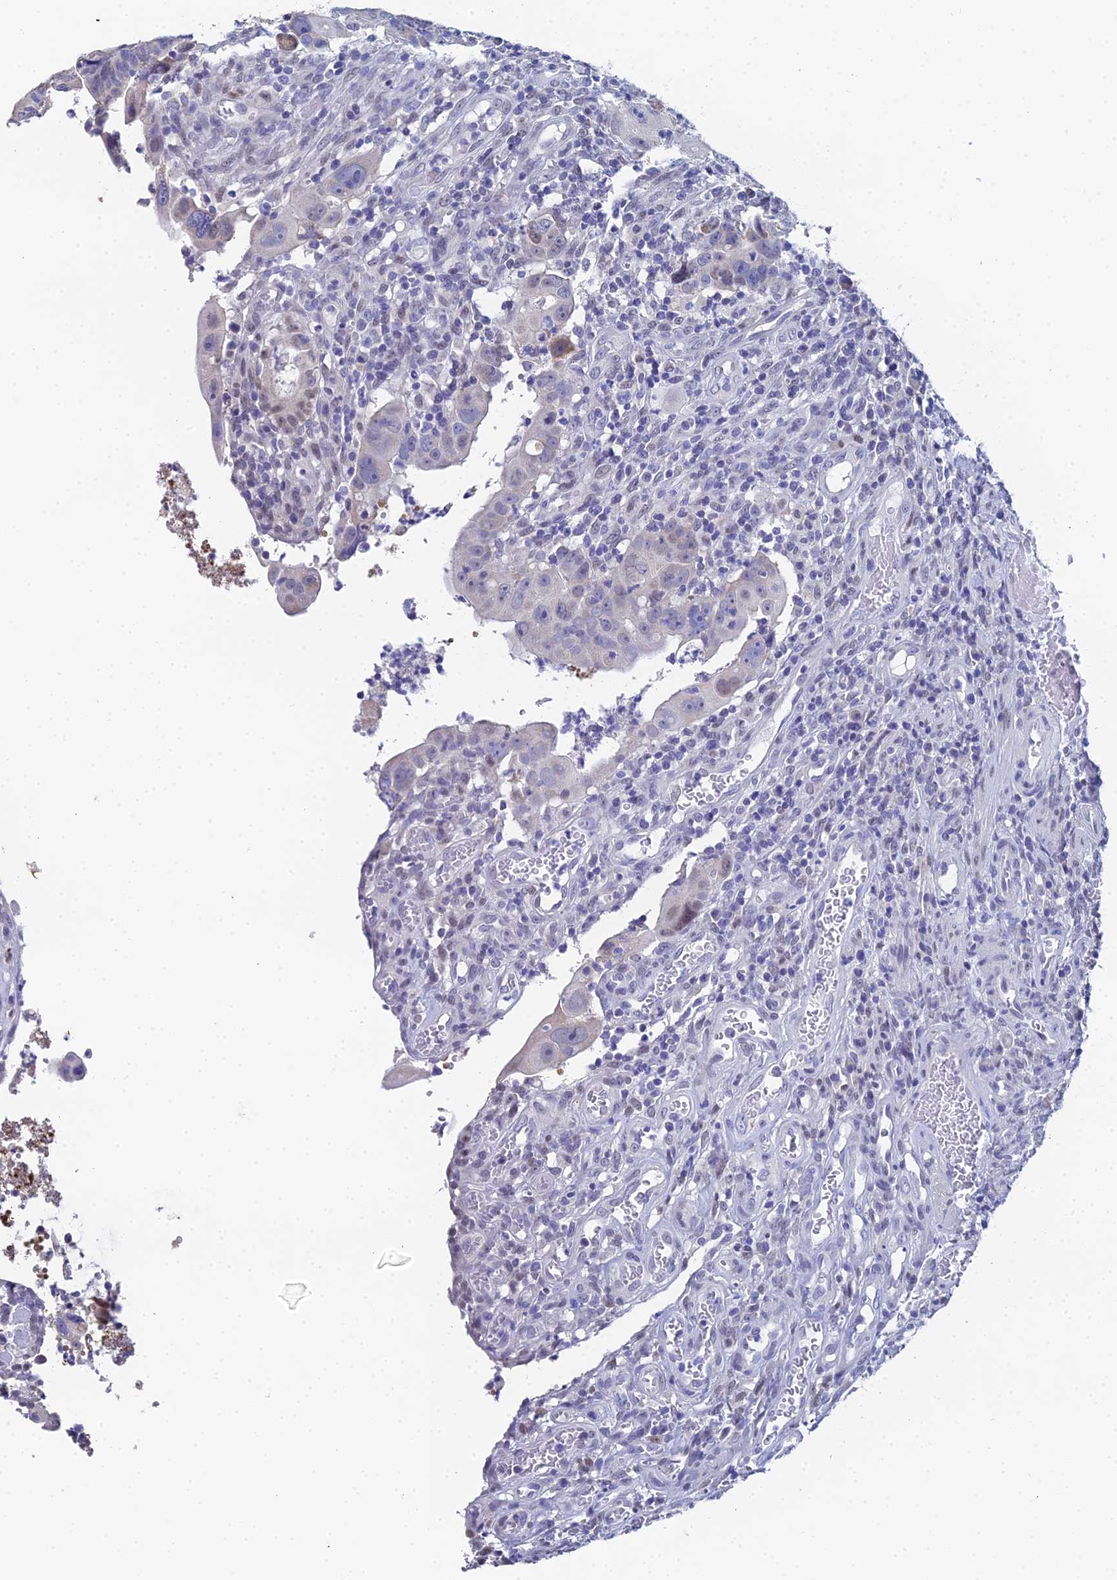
{"staining": {"intensity": "weak", "quantity": "<25%", "location": "cytoplasmic/membranous"}, "tissue": "colorectal cancer", "cell_type": "Tumor cells", "image_type": "cancer", "snomed": [{"axis": "morphology", "description": "Normal tissue, NOS"}, {"axis": "morphology", "description": "Adenocarcinoma, NOS"}, {"axis": "topography", "description": "Rectum"}], "caption": "The micrograph displays no staining of tumor cells in adenocarcinoma (colorectal).", "gene": "OCM", "patient": {"sex": "female", "age": 65}}